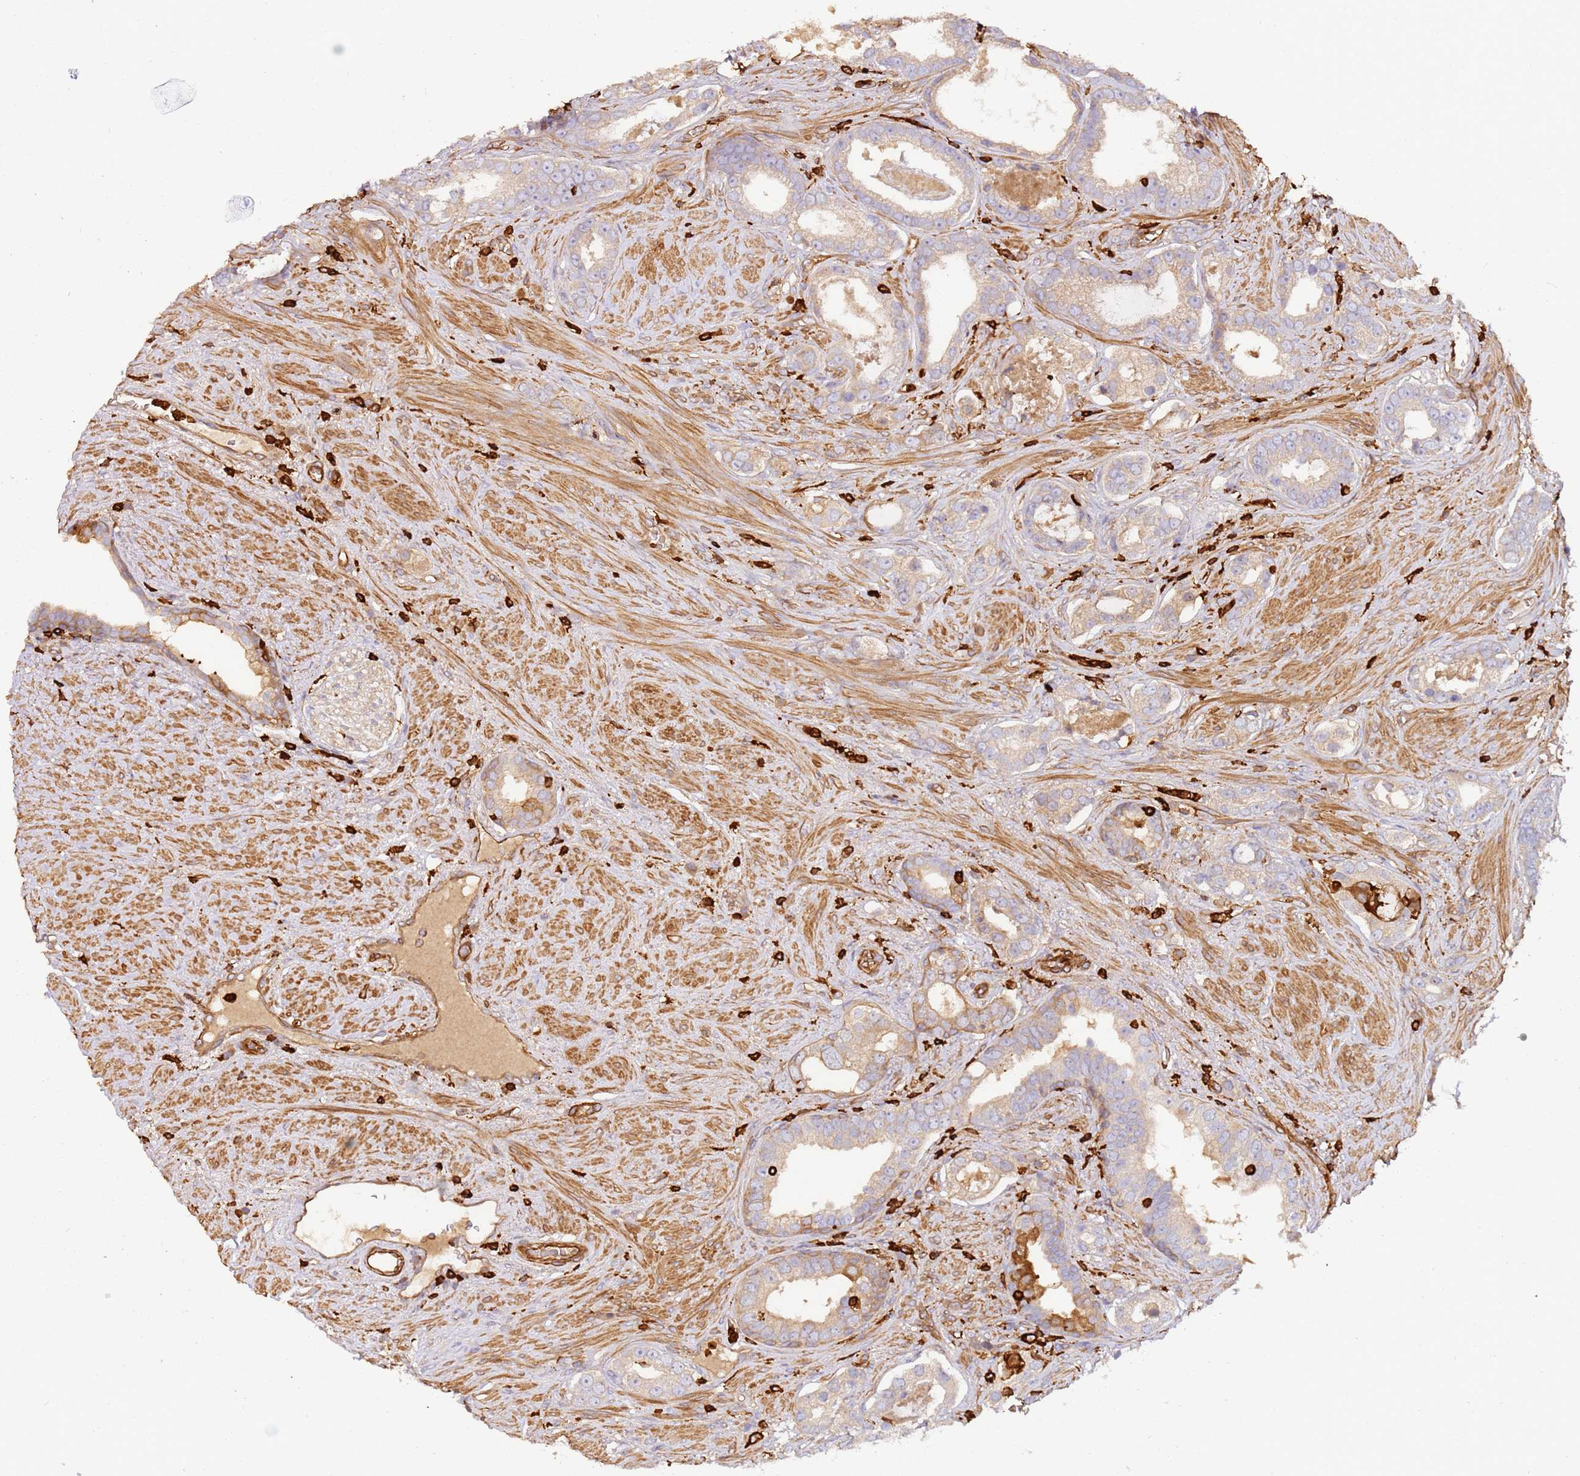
{"staining": {"intensity": "weak", "quantity": "<25%", "location": "cytoplasmic/membranous"}, "tissue": "prostate cancer", "cell_type": "Tumor cells", "image_type": "cancer", "snomed": [{"axis": "morphology", "description": "Adenocarcinoma, High grade"}, {"axis": "topography", "description": "Prostate"}], "caption": "IHC histopathology image of prostate high-grade adenocarcinoma stained for a protein (brown), which exhibits no expression in tumor cells.", "gene": "OR6P1", "patient": {"sex": "male", "age": 67}}